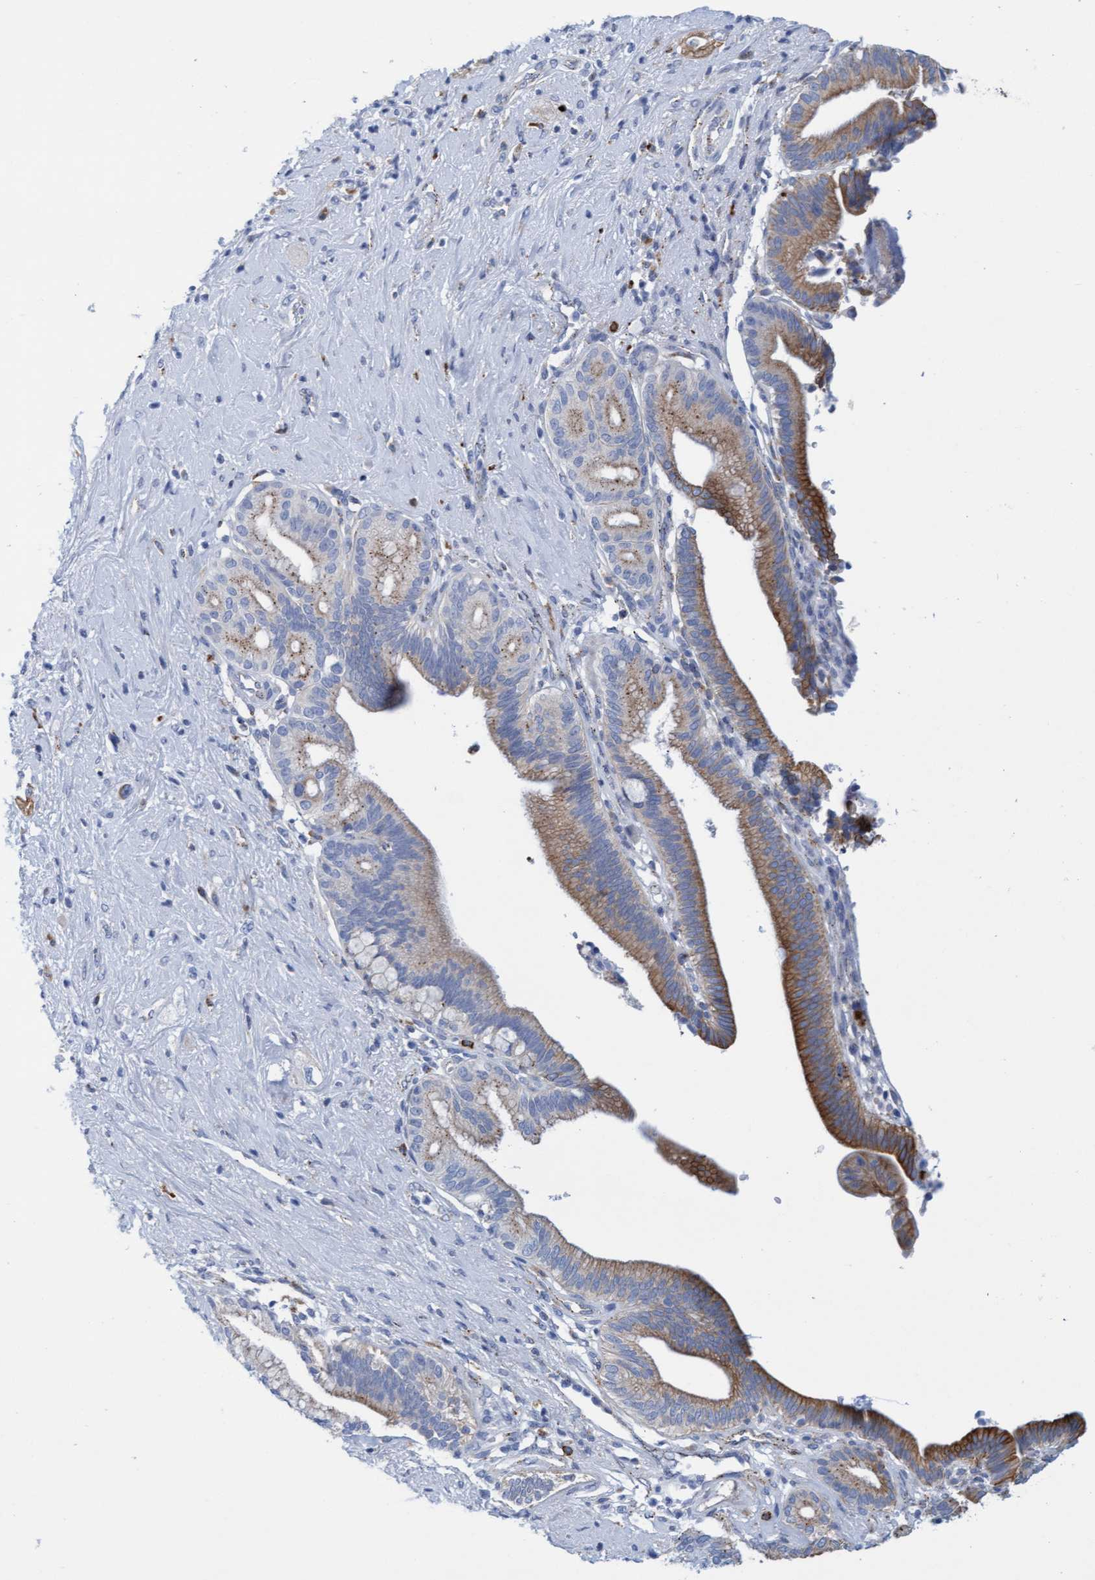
{"staining": {"intensity": "moderate", "quantity": ">75%", "location": "cytoplasmic/membranous"}, "tissue": "pancreatic cancer", "cell_type": "Tumor cells", "image_type": "cancer", "snomed": [{"axis": "morphology", "description": "Adenocarcinoma, NOS"}, {"axis": "topography", "description": "Pancreas"}], "caption": "Human pancreatic cancer stained with a protein marker demonstrates moderate staining in tumor cells.", "gene": "SGSH", "patient": {"sex": "male", "age": 59}}